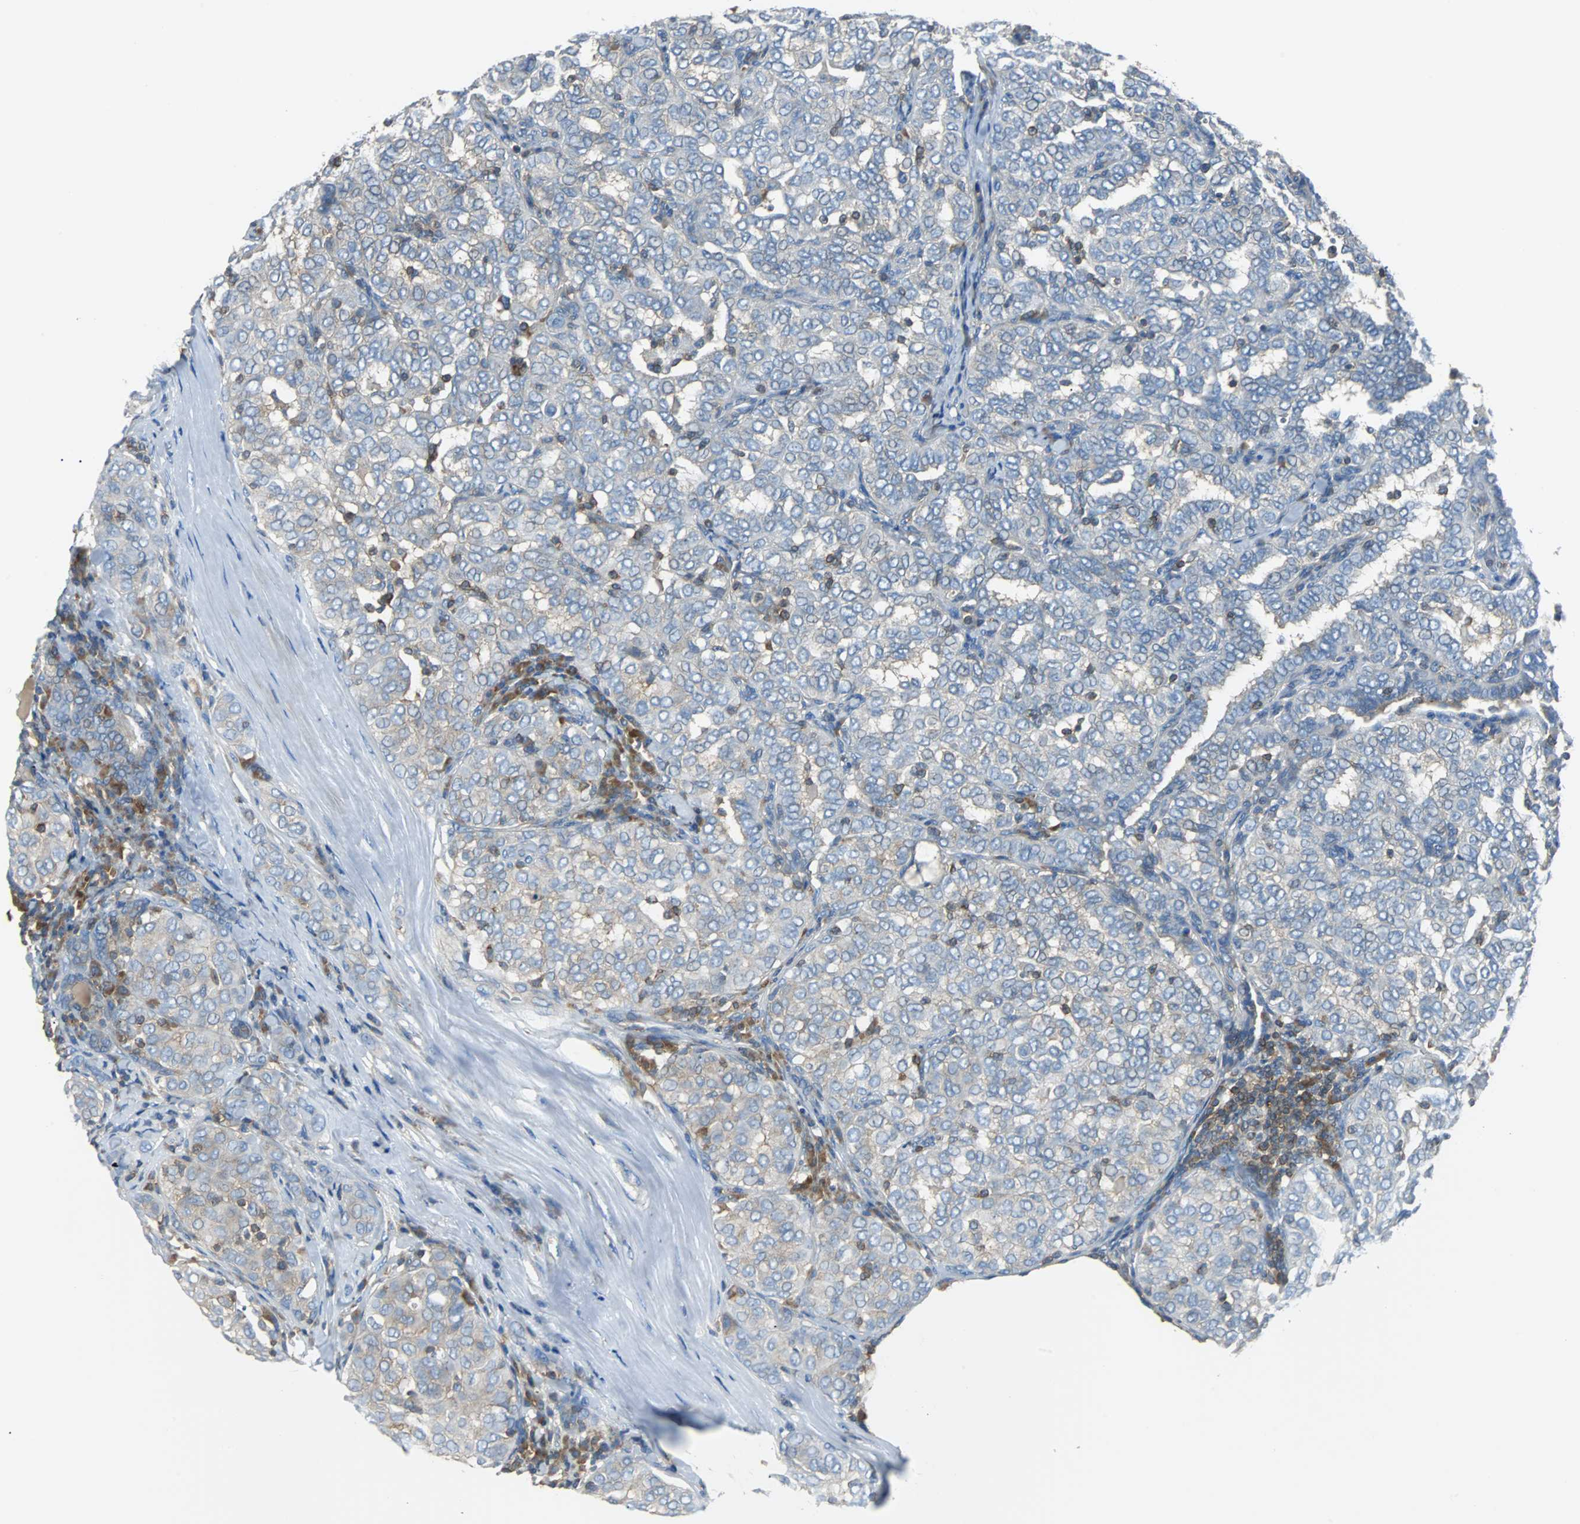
{"staining": {"intensity": "weak", "quantity": "25%-75%", "location": "cytoplasmic/membranous"}, "tissue": "thyroid cancer", "cell_type": "Tumor cells", "image_type": "cancer", "snomed": [{"axis": "morphology", "description": "Papillary adenocarcinoma, NOS"}, {"axis": "topography", "description": "Thyroid gland"}], "caption": "Human papillary adenocarcinoma (thyroid) stained with a protein marker exhibits weak staining in tumor cells.", "gene": "TSC22D4", "patient": {"sex": "female", "age": 30}}